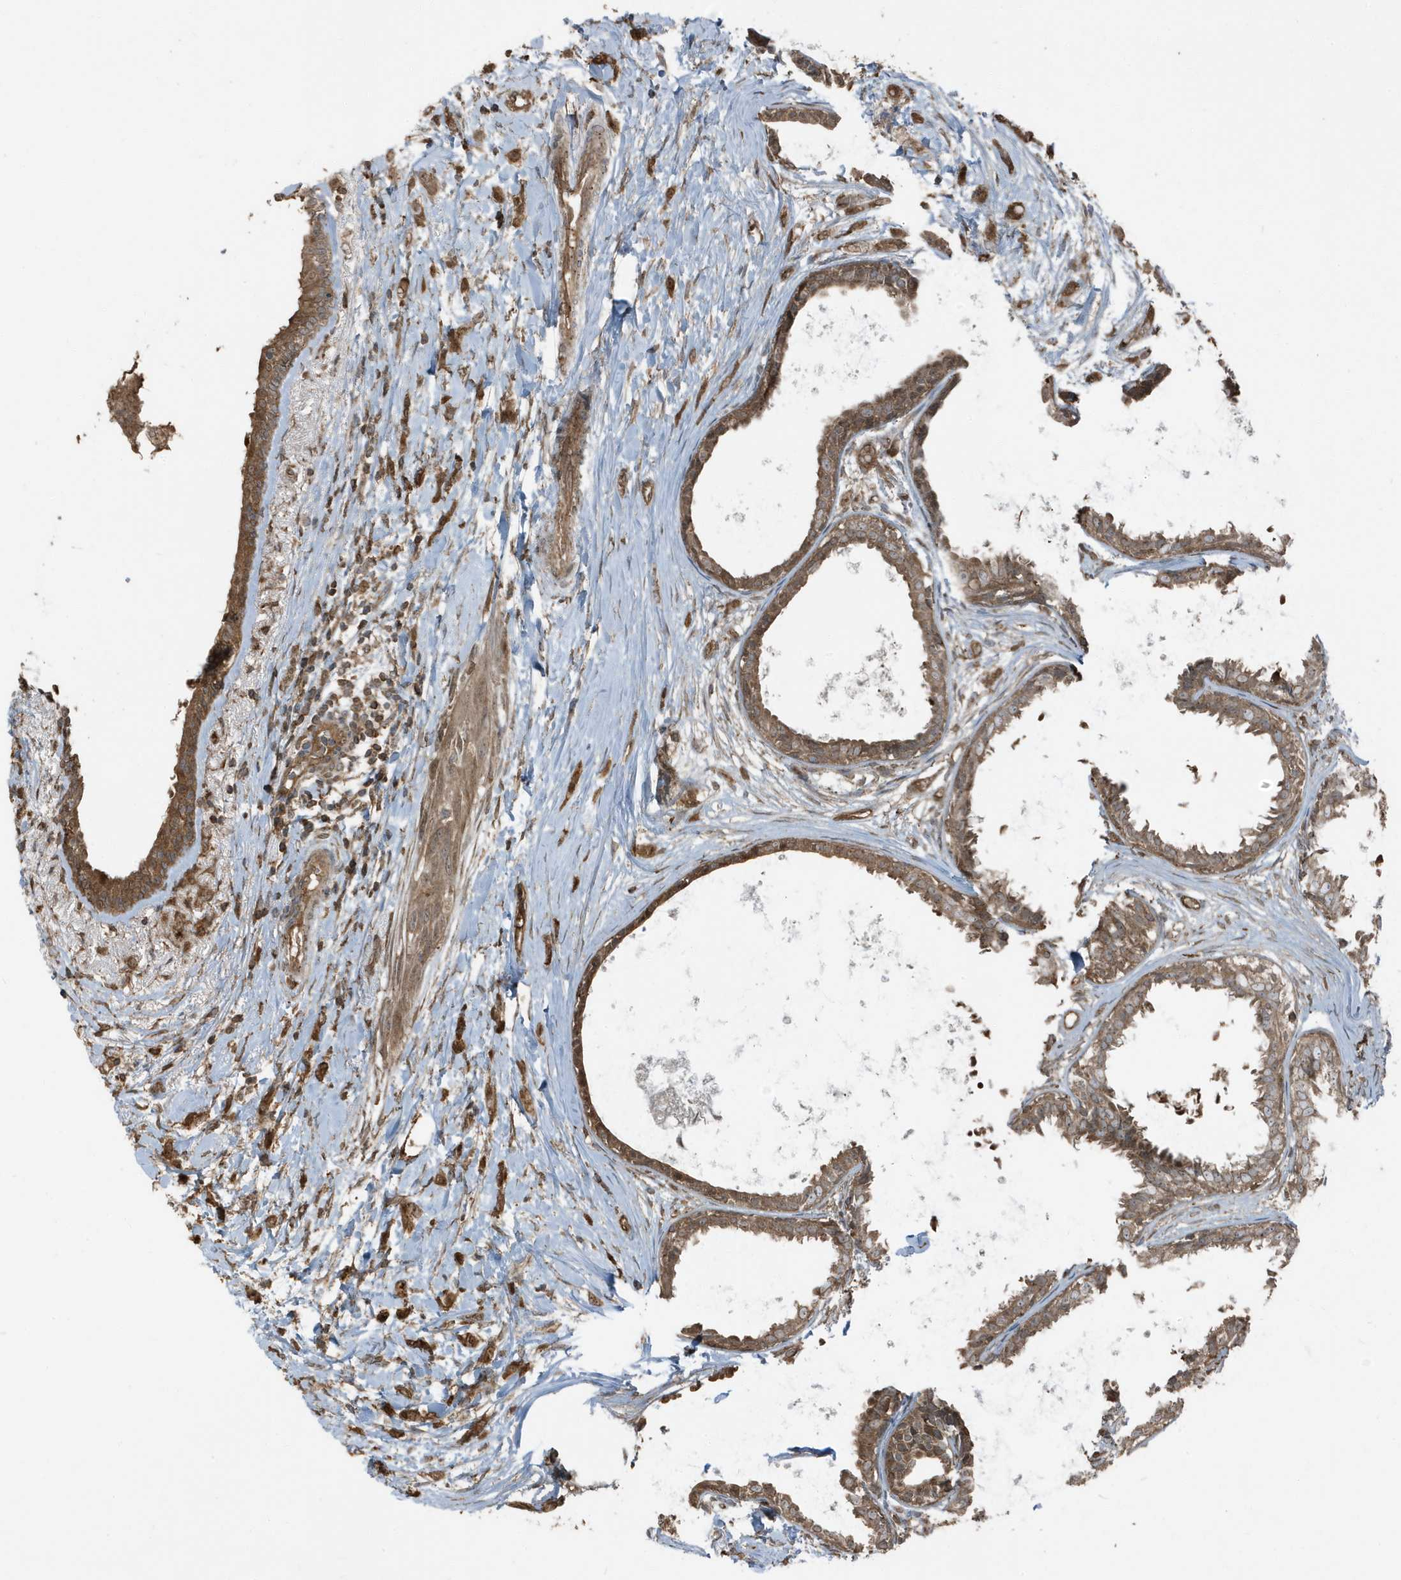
{"staining": {"intensity": "moderate", "quantity": ">75%", "location": "cytoplasmic/membranous"}, "tissue": "breast cancer", "cell_type": "Tumor cells", "image_type": "cancer", "snomed": [{"axis": "morphology", "description": "Normal tissue, NOS"}, {"axis": "morphology", "description": "Lobular carcinoma"}, {"axis": "topography", "description": "Breast"}], "caption": "Immunohistochemical staining of lobular carcinoma (breast) displays medium levels of moderate cytoplasmic/membranous protein positivity in about >75% of tumor cells. The staining was performed using DAB to visualize the protein expression in brown, while the nuclei were stained in blue with hematoxylin (Magnification: 20x).", "gene": "AZI2", "patient": {"sex": "female", "age": 47}}